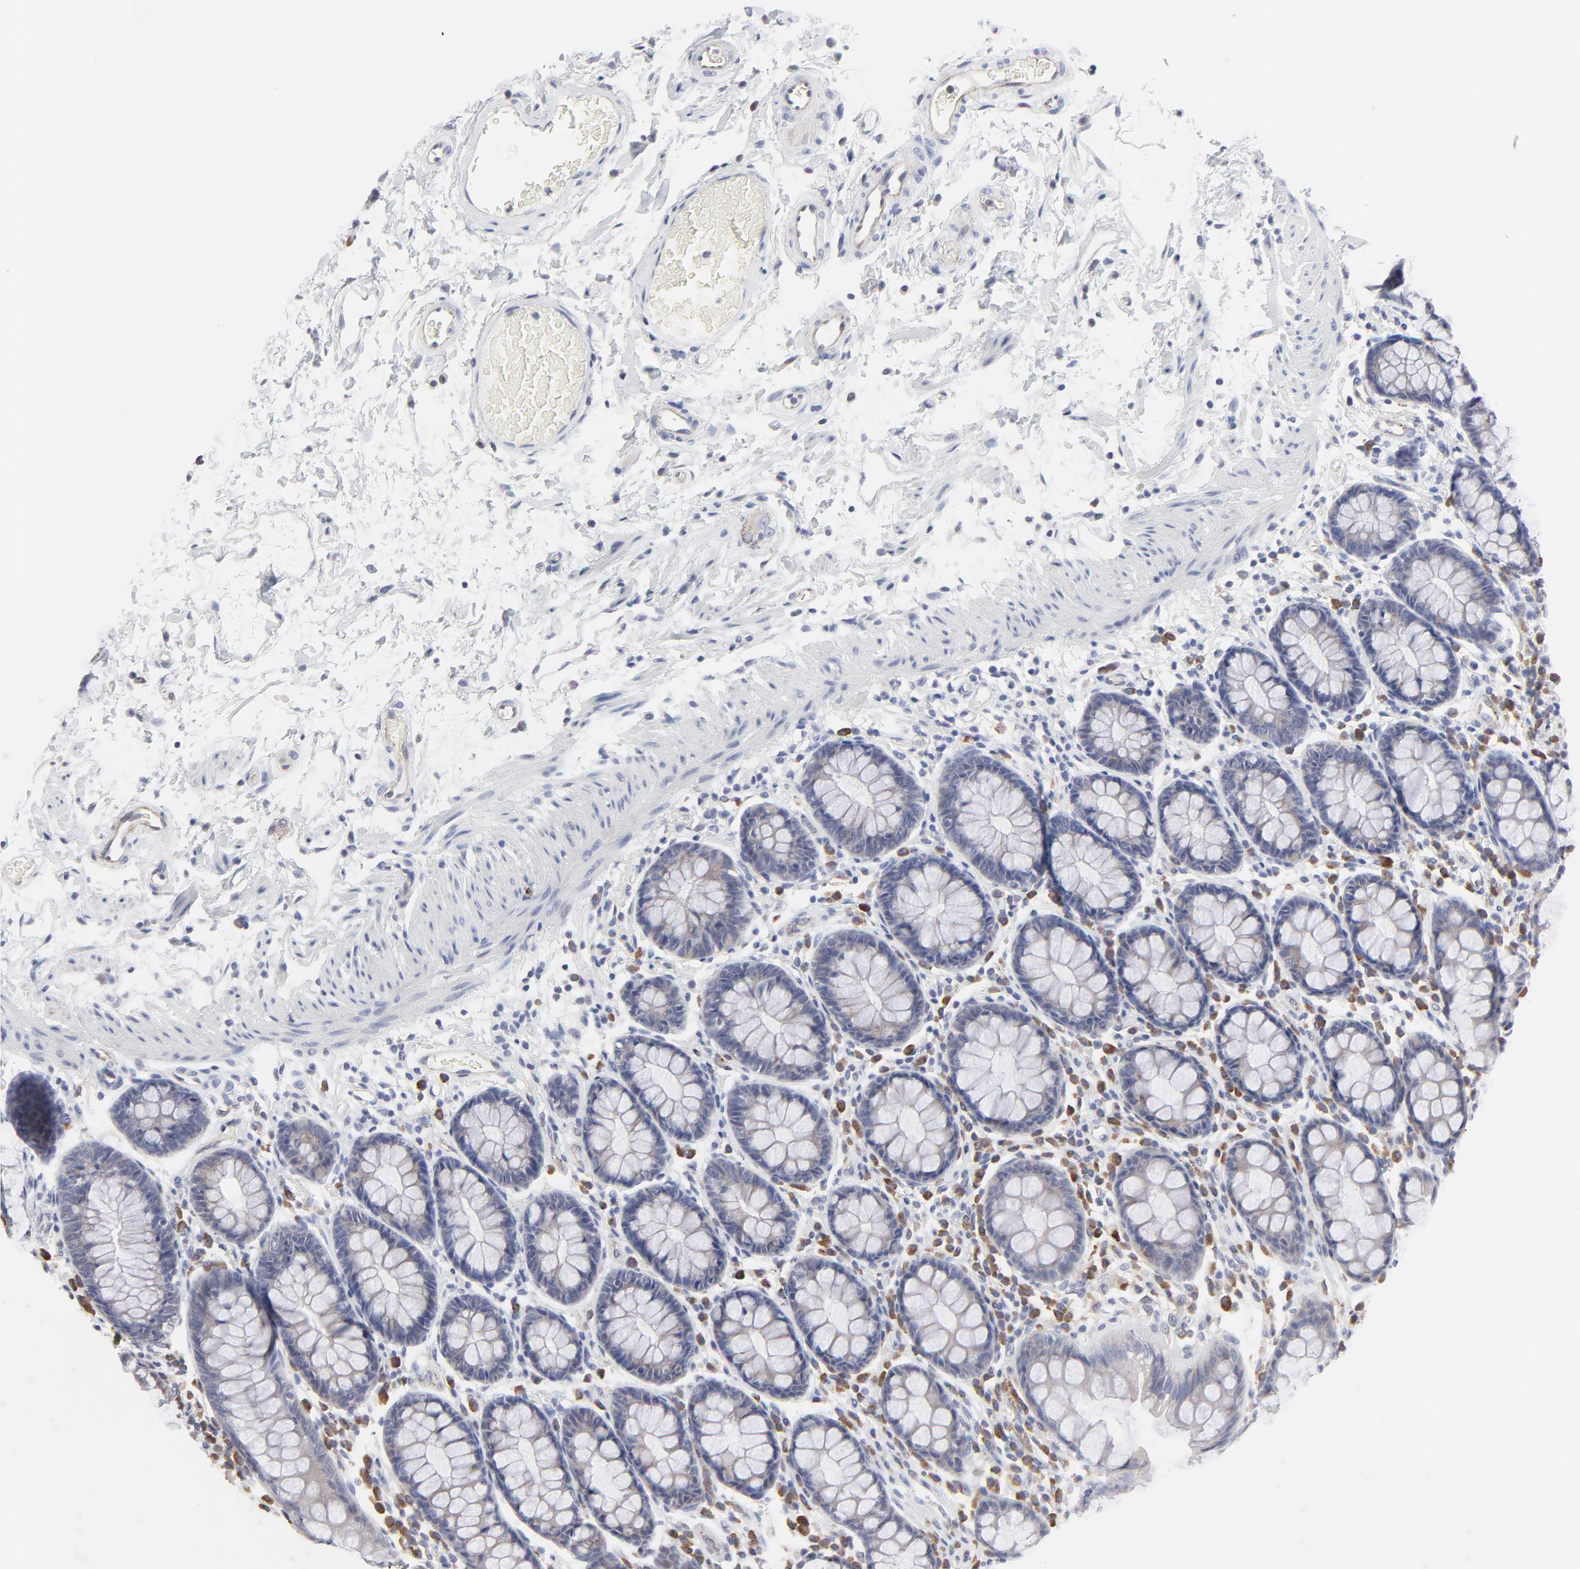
{"staining": {"intensity": "negative", "quantity": "none", "location": "none"}, "tissue": "rectum", "cell_type": "Glandular cells", "image_type": "normal", "snomed": [{"axis": "morphology", "description": "Normal tissue, NOS"}, {"axis": "topography", "description": "Rectum"}], "caption": "Immunohistochemistry (IHC) of normal rectum displays no positivity in glandular cells. (DAB IHC with hematoxylin counter stain).", "gene": "TRIM22", "patient": {"sex": "male", "age": 92}}